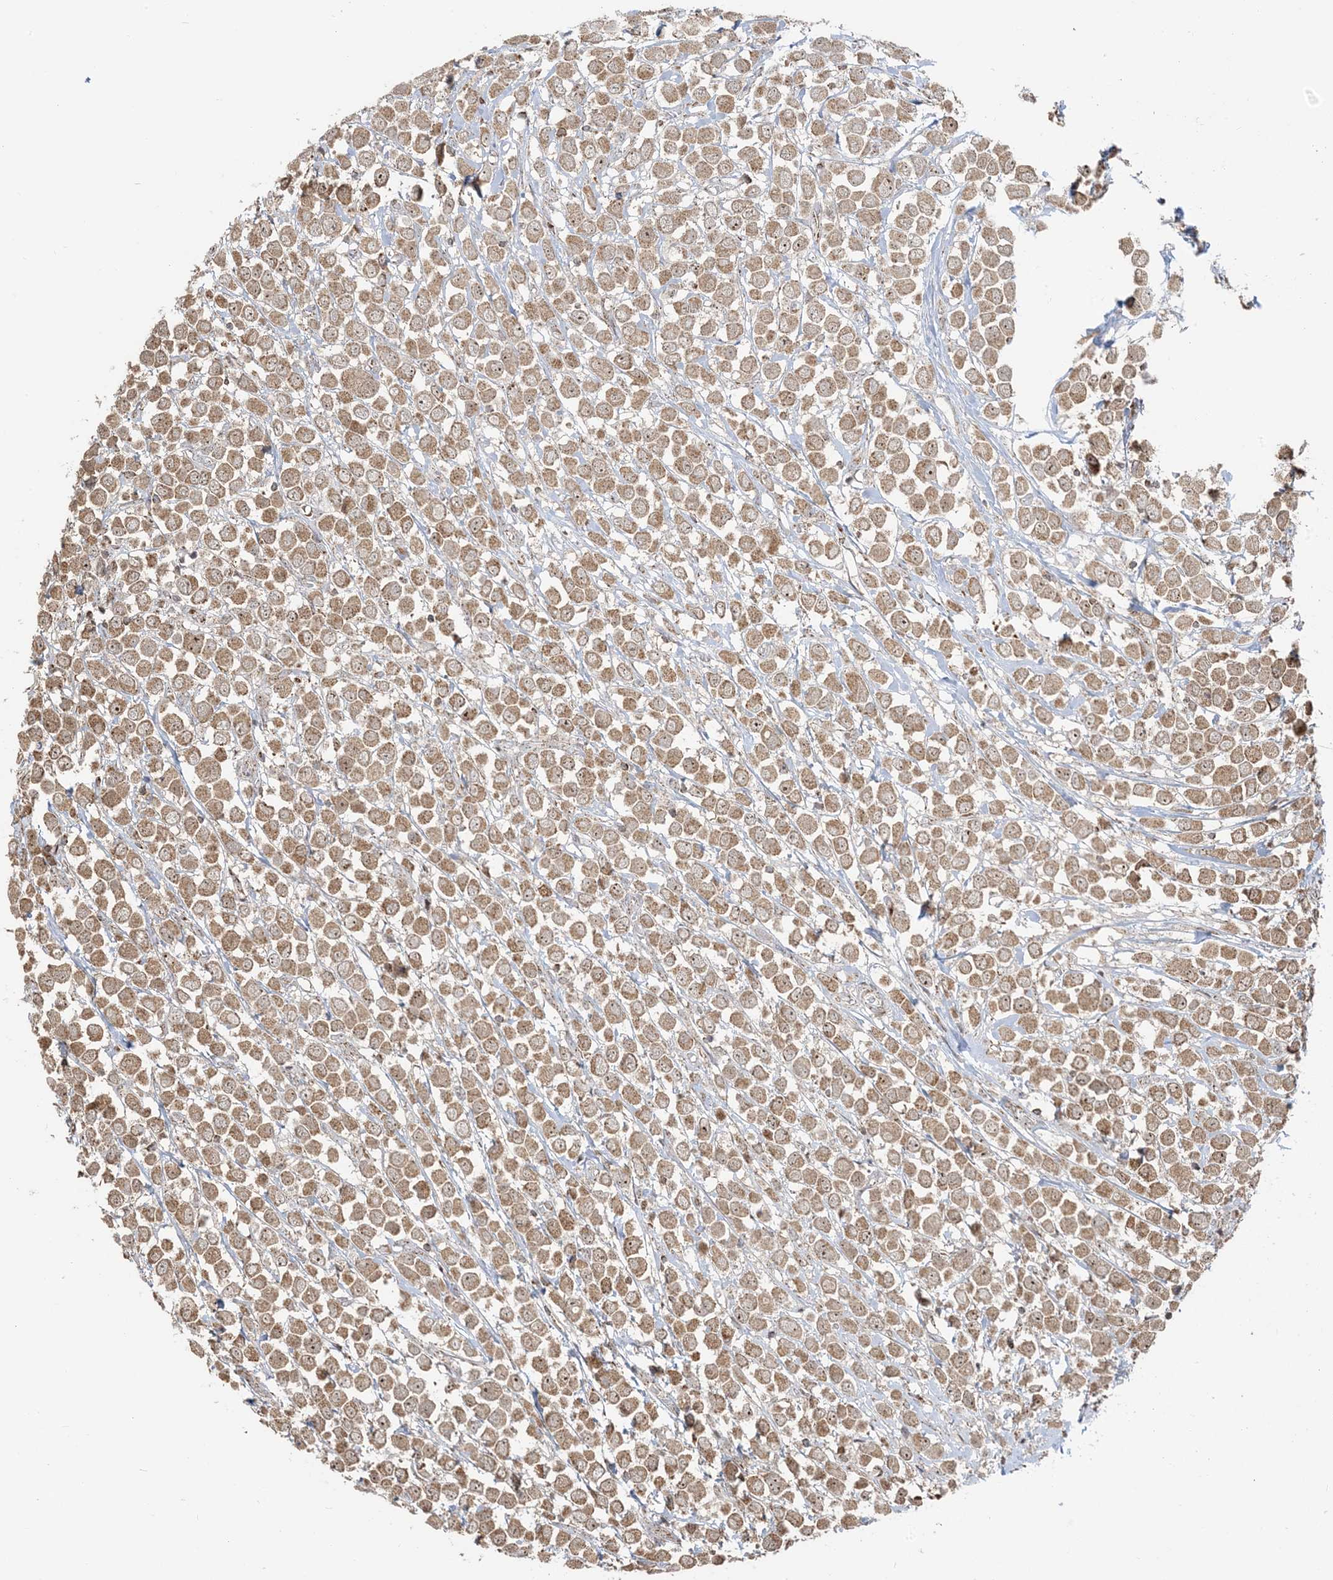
{"staining": {"intensity": "moderate", "quantity": ">75%", "location": "cytoplasmic/membranous,nuclear"}, "tissue": "breast cancer", "cell_type": "Tumor cells", "image_type": "cancer", "snomed": [{"axis": "morphology", "description": "Duct carcinoma"}, {"axis": "topography", "description": "Breast"}], "caption": "Immunohistochemistry staining of infiltrating ductal carcinoma (breast), which shows medium levels of moderate cytoplasmic/membranous and nuclear positivity in about >75% of tumor cells indicating moderate cytoplasmic/membranous and nuclear protein staining. The staining was performed using DAB (brown) for protein detection and nuclei were counterstained in hematoxylin (blue).", "gene": "MAPKBP1", "patient": {"sex": "female", "age": 61}}